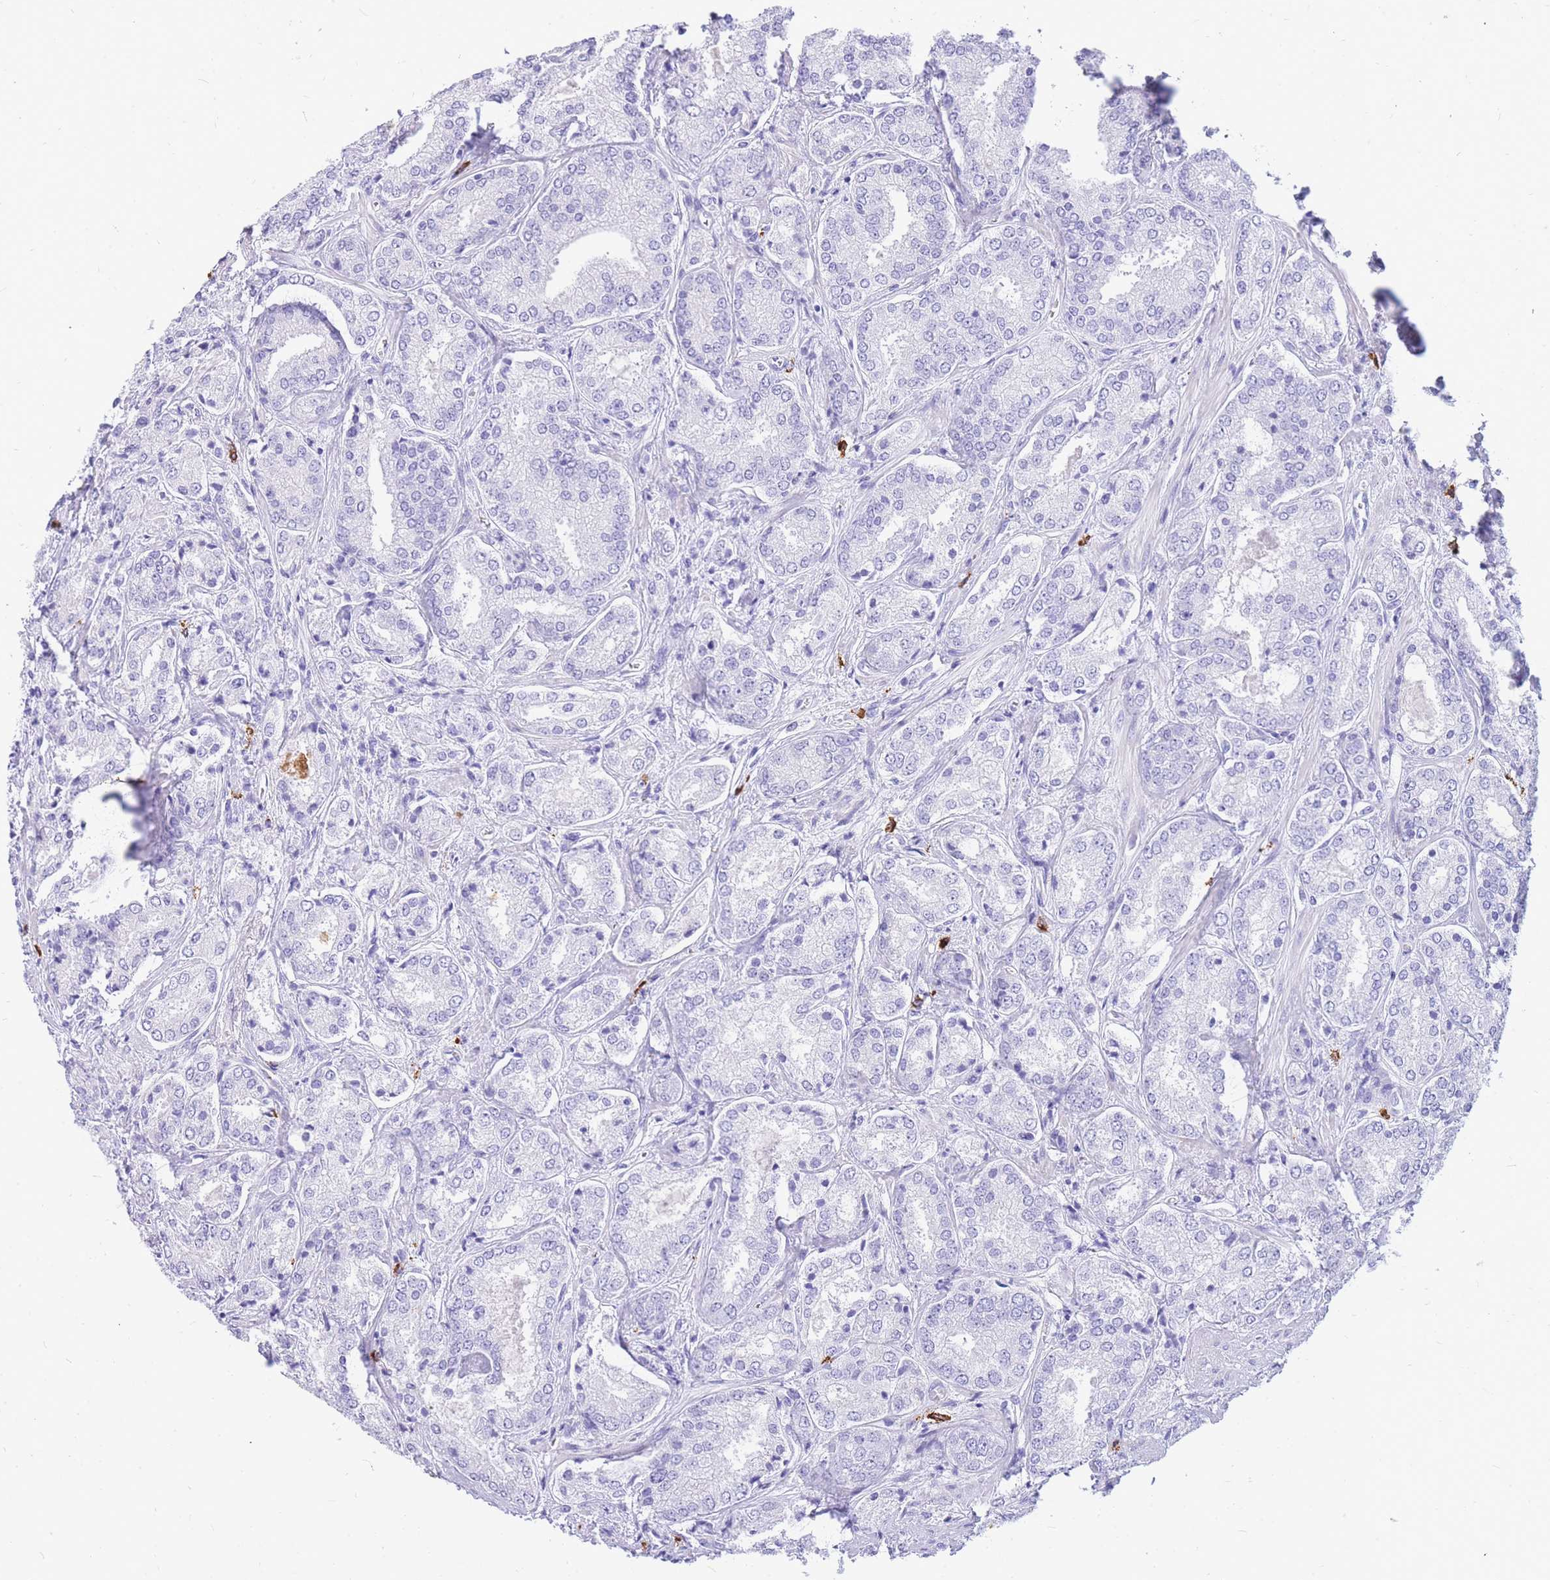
{"staining": {"intensity": "negative", "quantity": "none", "location": "none"}, "tissue": "prostate cancer", "cell_type": "Tumor cells", "image_type": "cancer", "snomed": [{"axis": "morphology", "description": "Adenocarcinoma, High grade"}, {"axis": "topography", "description": "Prostate"}], "caption": "This is a histopathology image of IHC staining of prostate cancer, which shows no positivity in tumor cells. Nuclei are stained in blue.", "gene": "HERC1", "patient": {"sex": "male", "age": 63}}